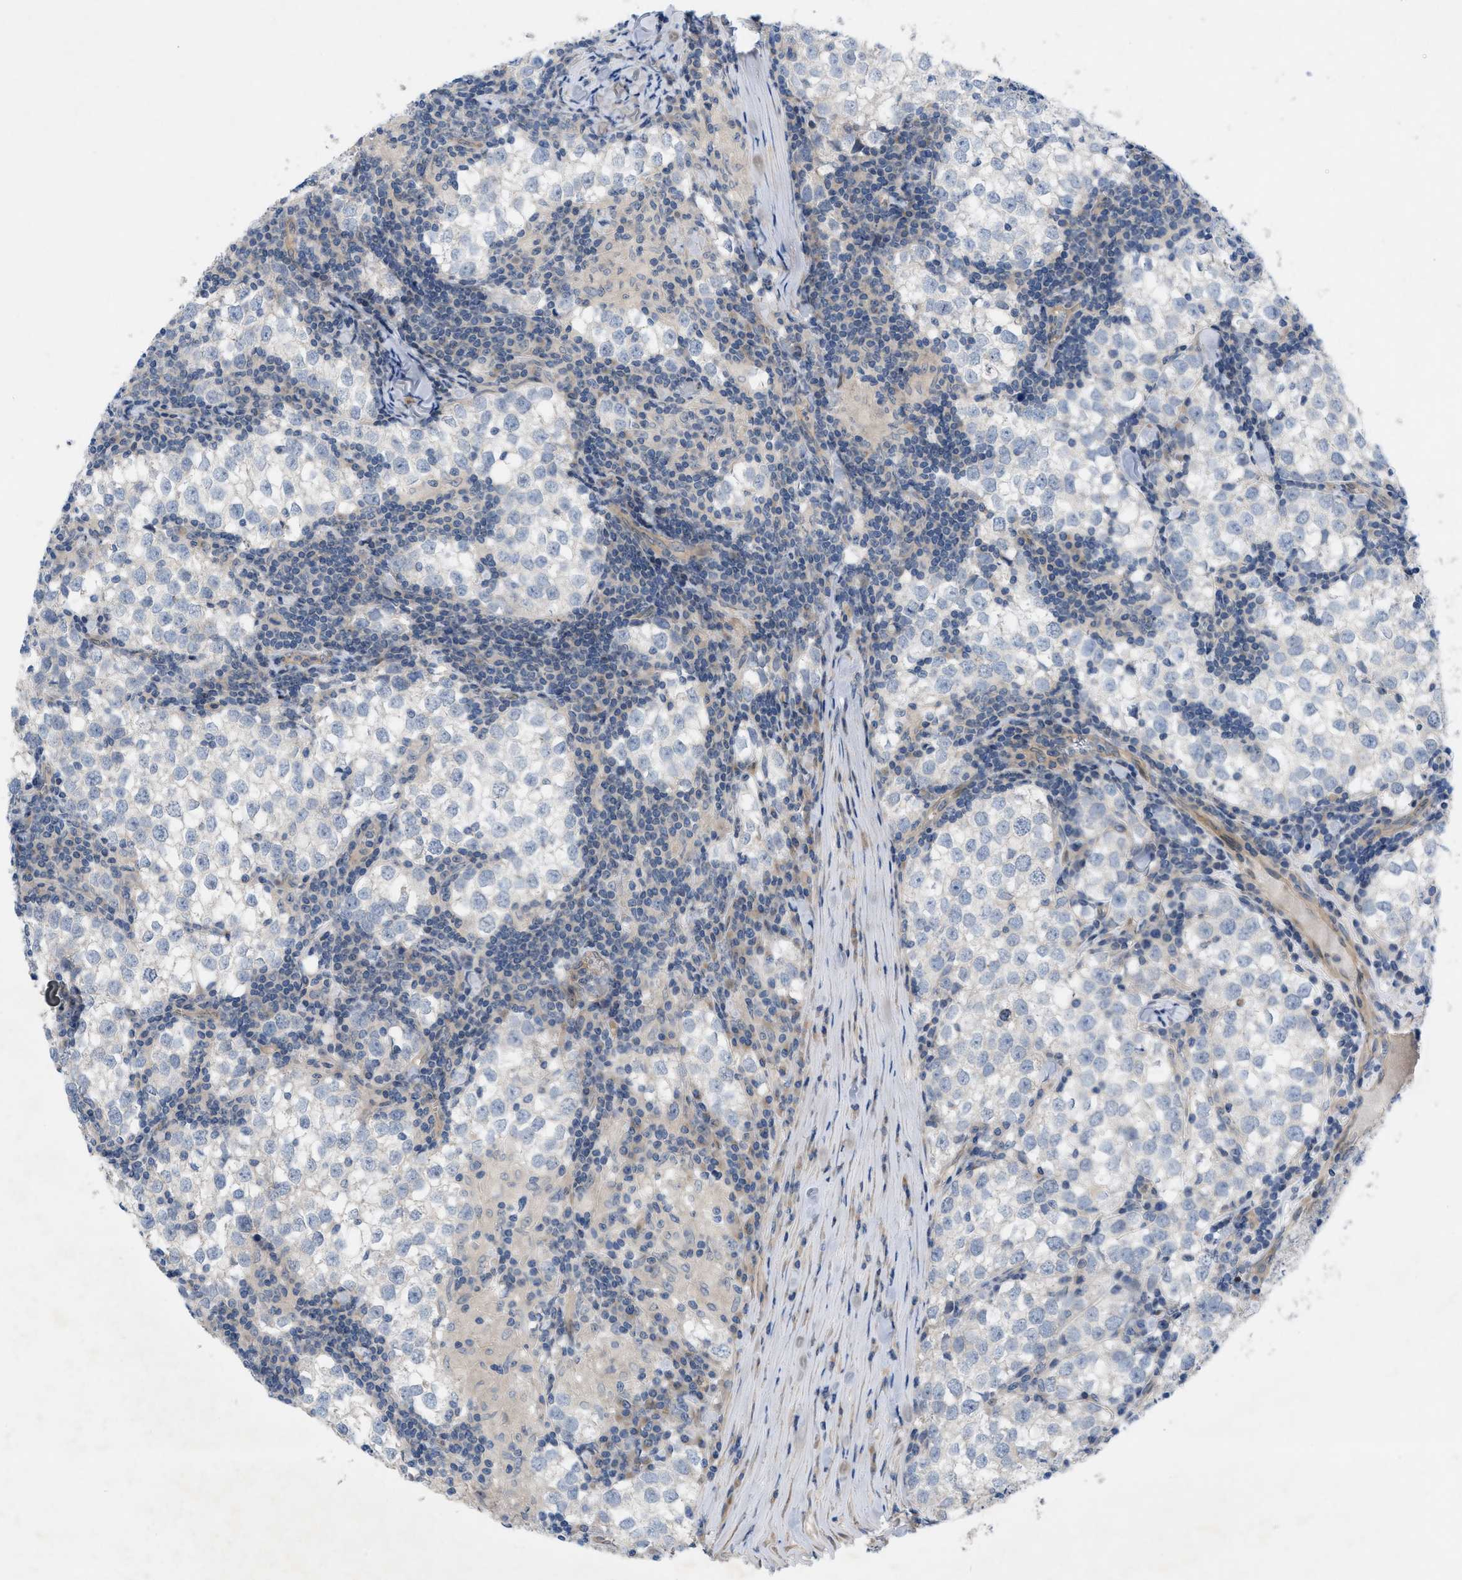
{"staining": {"intensity": "negative", "quantity": "none", "location": "none"}, "tissue": "testis cancer", "cell_type": "Tumor cells", "image_type": "cancer", "snomed": [{"axis": "morphology", "description": "Seminoma, NOS"}, {"axis": "morphology", "description": "Carcinoma, Embryonal, NOS"}, {"axis": "topography", "description": "Testis"}], "caption": "Human testis seminoma stained for a protein using immunohistochemistry (IHC) exhibits no staining in tumor cells.", "gene": "NDEL1", "patient": {"sex": "male", "age": 36}}